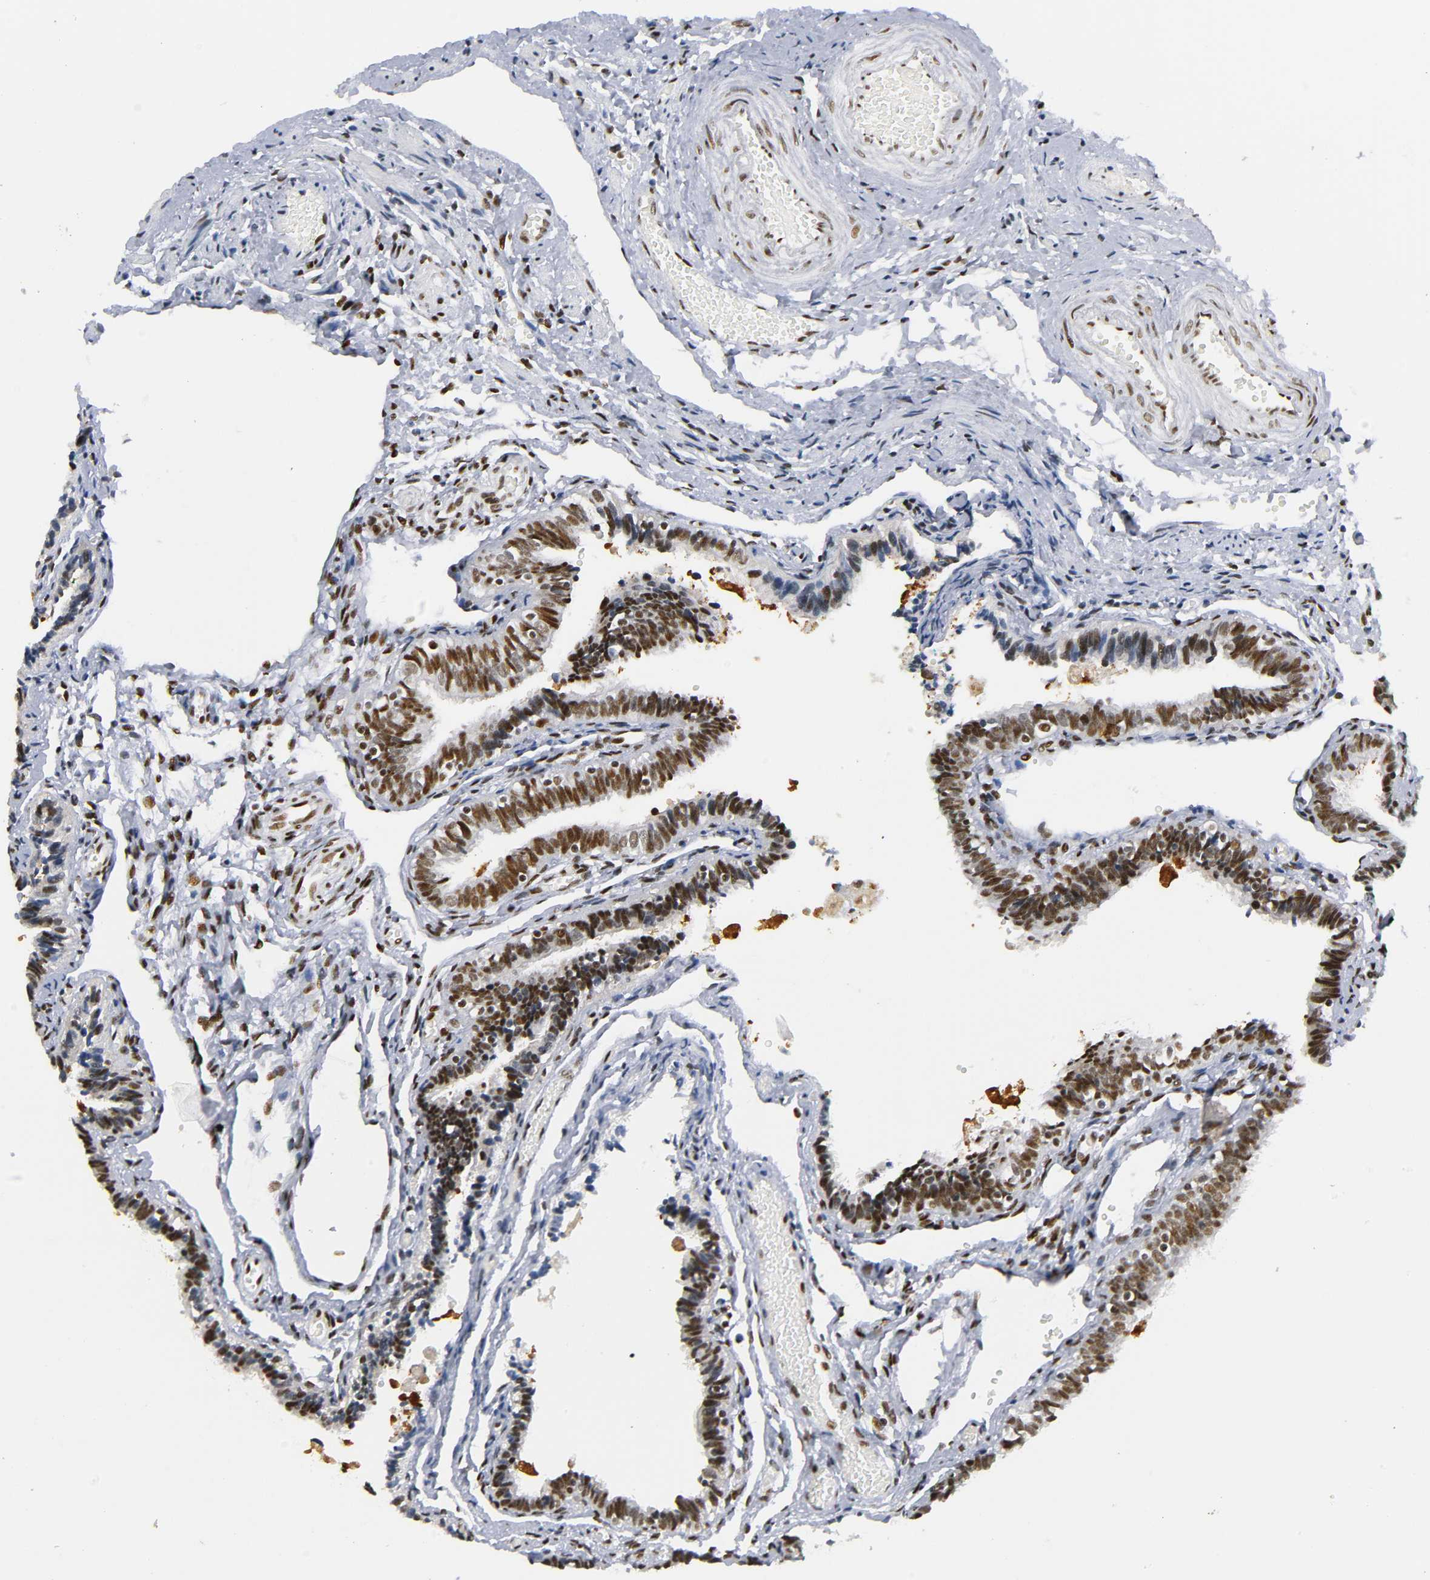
{"staining": {"intensity": "strong", "quantity": ">75%", "location": "nuclear"}, "tissue": "fallopian tube", "cell_type": "Glandular cells", "image_type": "normal", "snomed": [{"axis": "morphology", "description": "Normal tissue, NOS"}, {"axis": "topography", "description": "Fallopian tube"}], "caption": "Human fallopian tube stained with a brown dye displays strong nuclear positive staining in about >75% of glandular cells.", "gene": "CREBBP", "patient": {"sex": "female", "age": 46}}